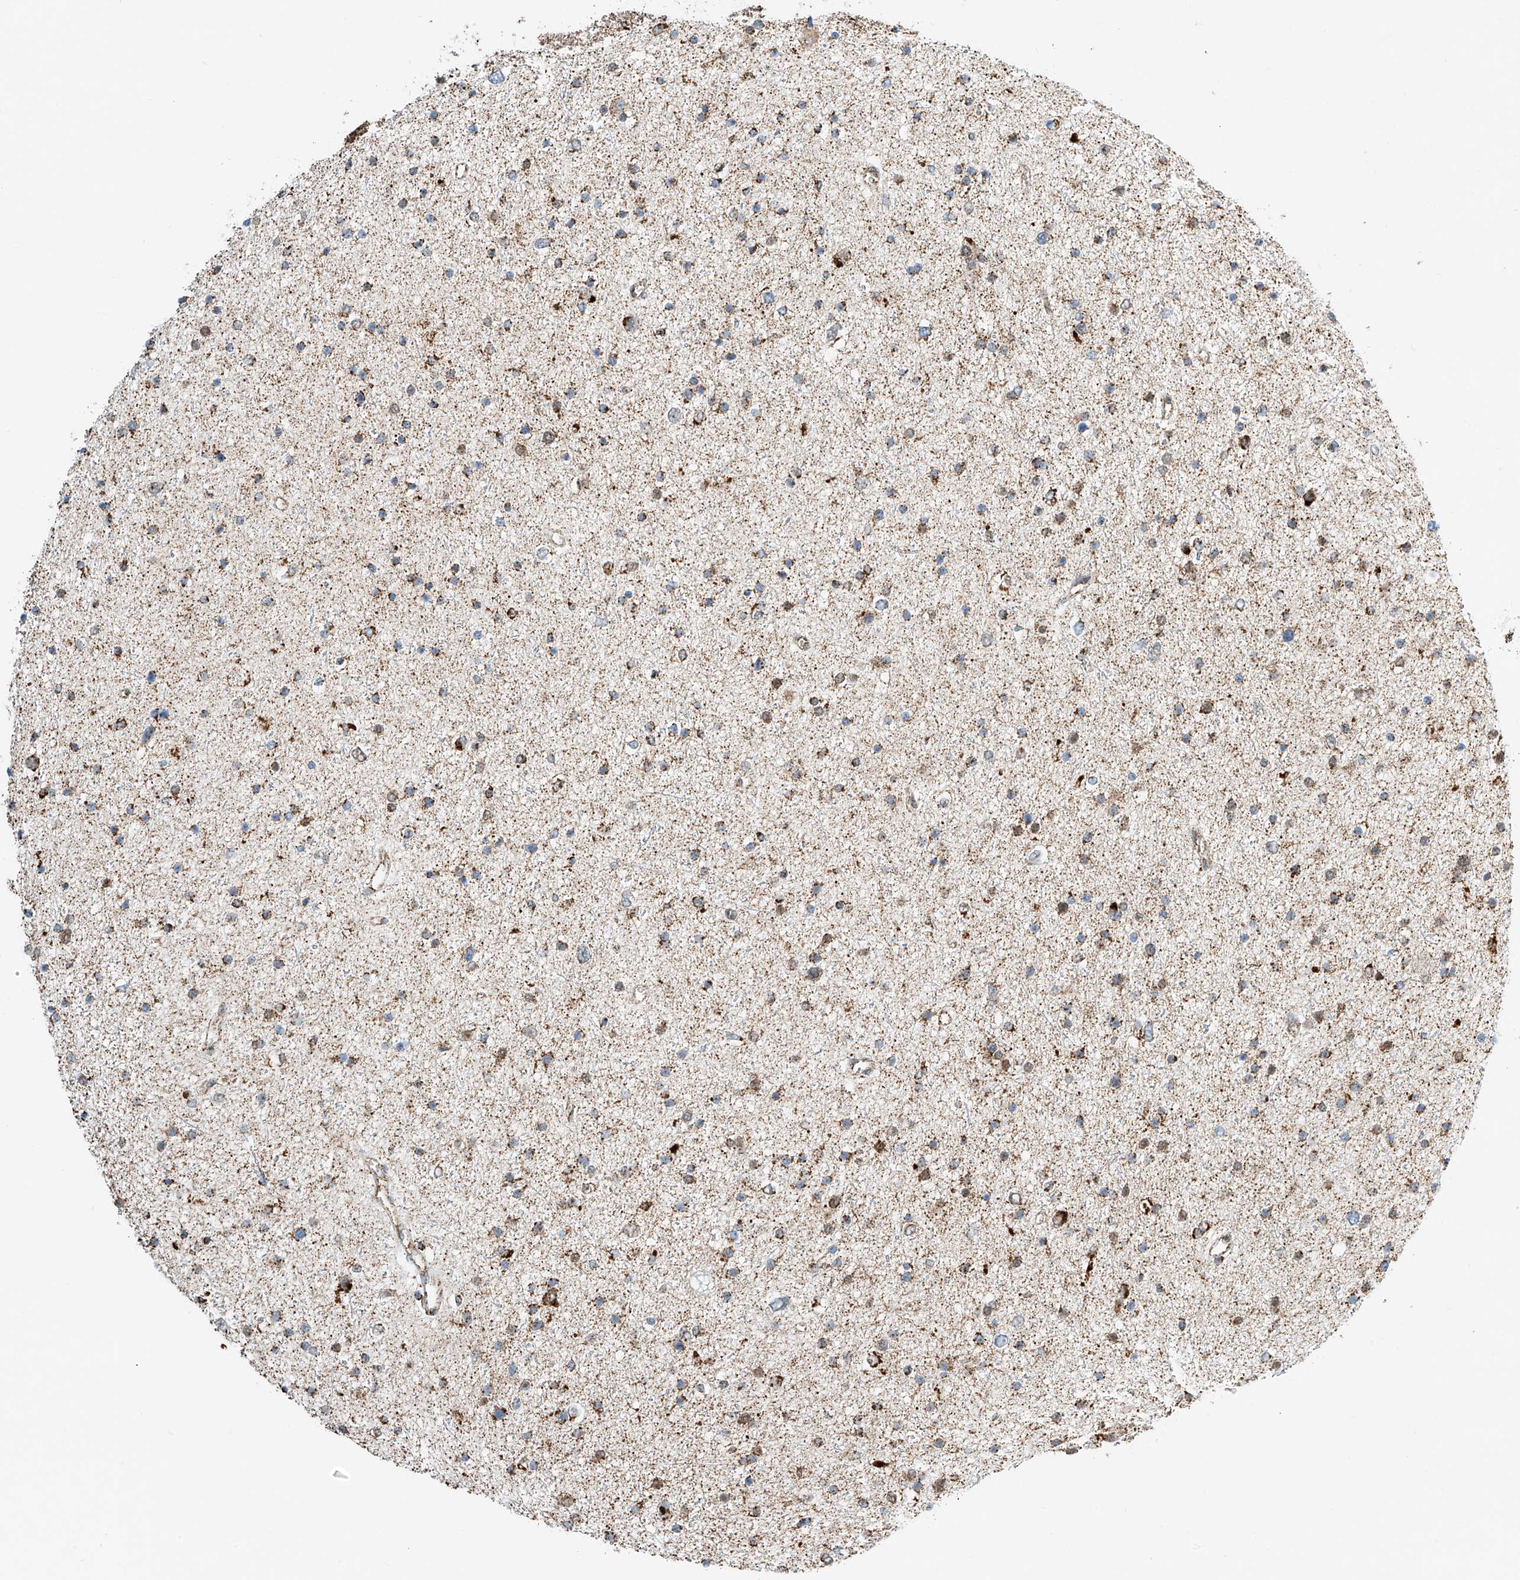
{"staining": {"intensity": "moderate", "quantity": ">75%", "location": "cytoplasmic/membranous"}, "tissue": "glioma", "cell_type": "Tumor cells", "image_type": "cancer", "snomed": [{"axis": "morphology", "description": "Glioma, malignant, Low grade"}, {"axis": "topography", "description": "Brain"}], "caption": "Protein staining shows moderate cytoplasmic/membranous expression in approximately >75% of tumor cells in low-grade glioma (malignant). (DAB (3,3'-diaminobenzidine) = brown stain, brightfield microscopy at high magnification).", "gene": "PPA2", "patient": {"sex": "female", "age": 37}}